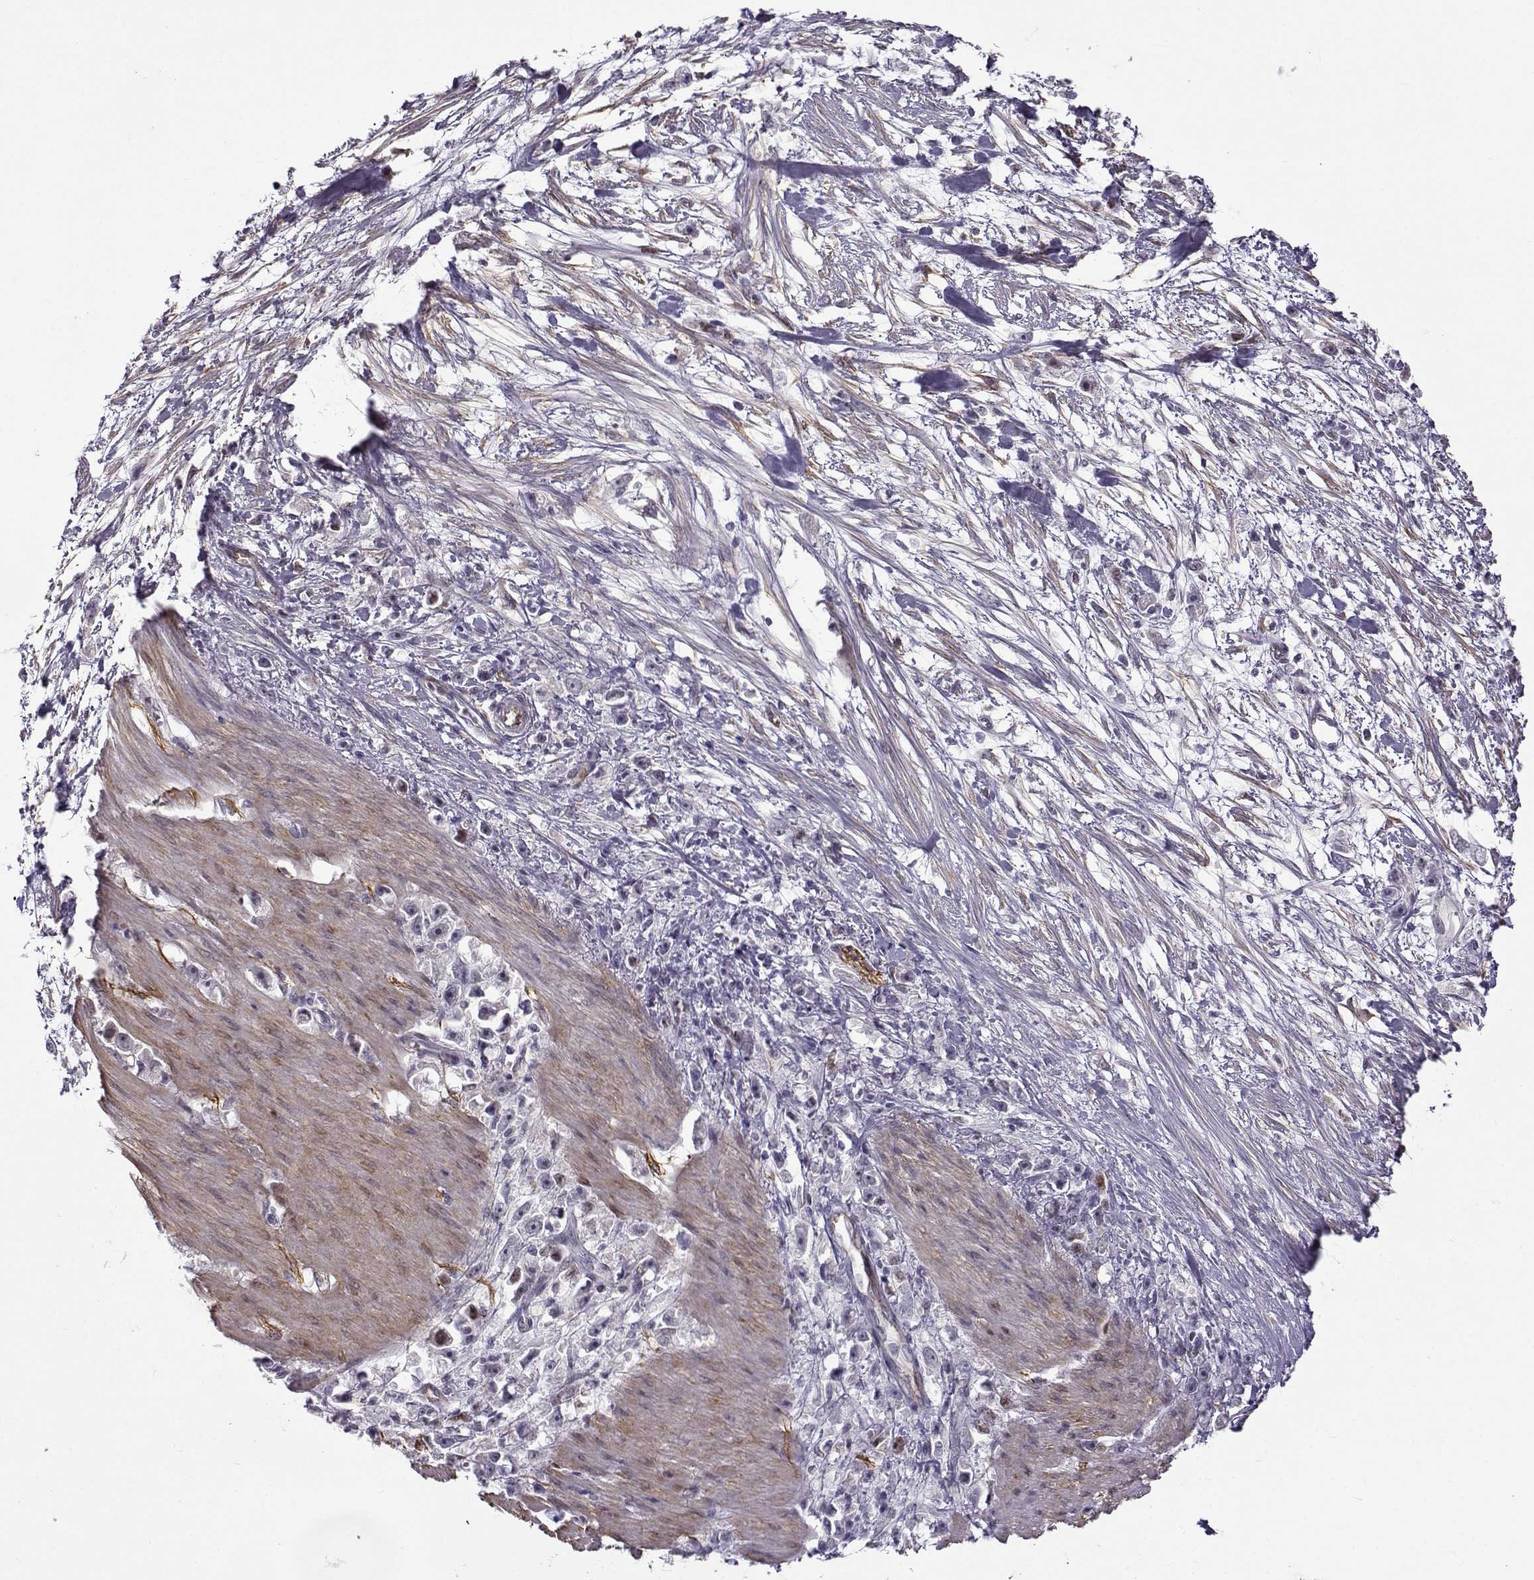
{"staining": {"intensity": "weak", "quantity": "25%-75%", "location": "cytoplasmic/membranous"}, "tissue": "stomach cancer", "cell_type": "Tumor cells", "image_type": "cancer", "snomed": [{"axis": "morphology", "description": "Adenocarcinoma, NOS"}, {"axis": "topography", "description": "Stomach"}], "caption": "A brown stain shows weak cytoplasmic/membranous expression of a protein in human stomach adenocarcinoma tumor cells.", "gene": "BACH1", "patient": {"sex": "female", "age": 59}}